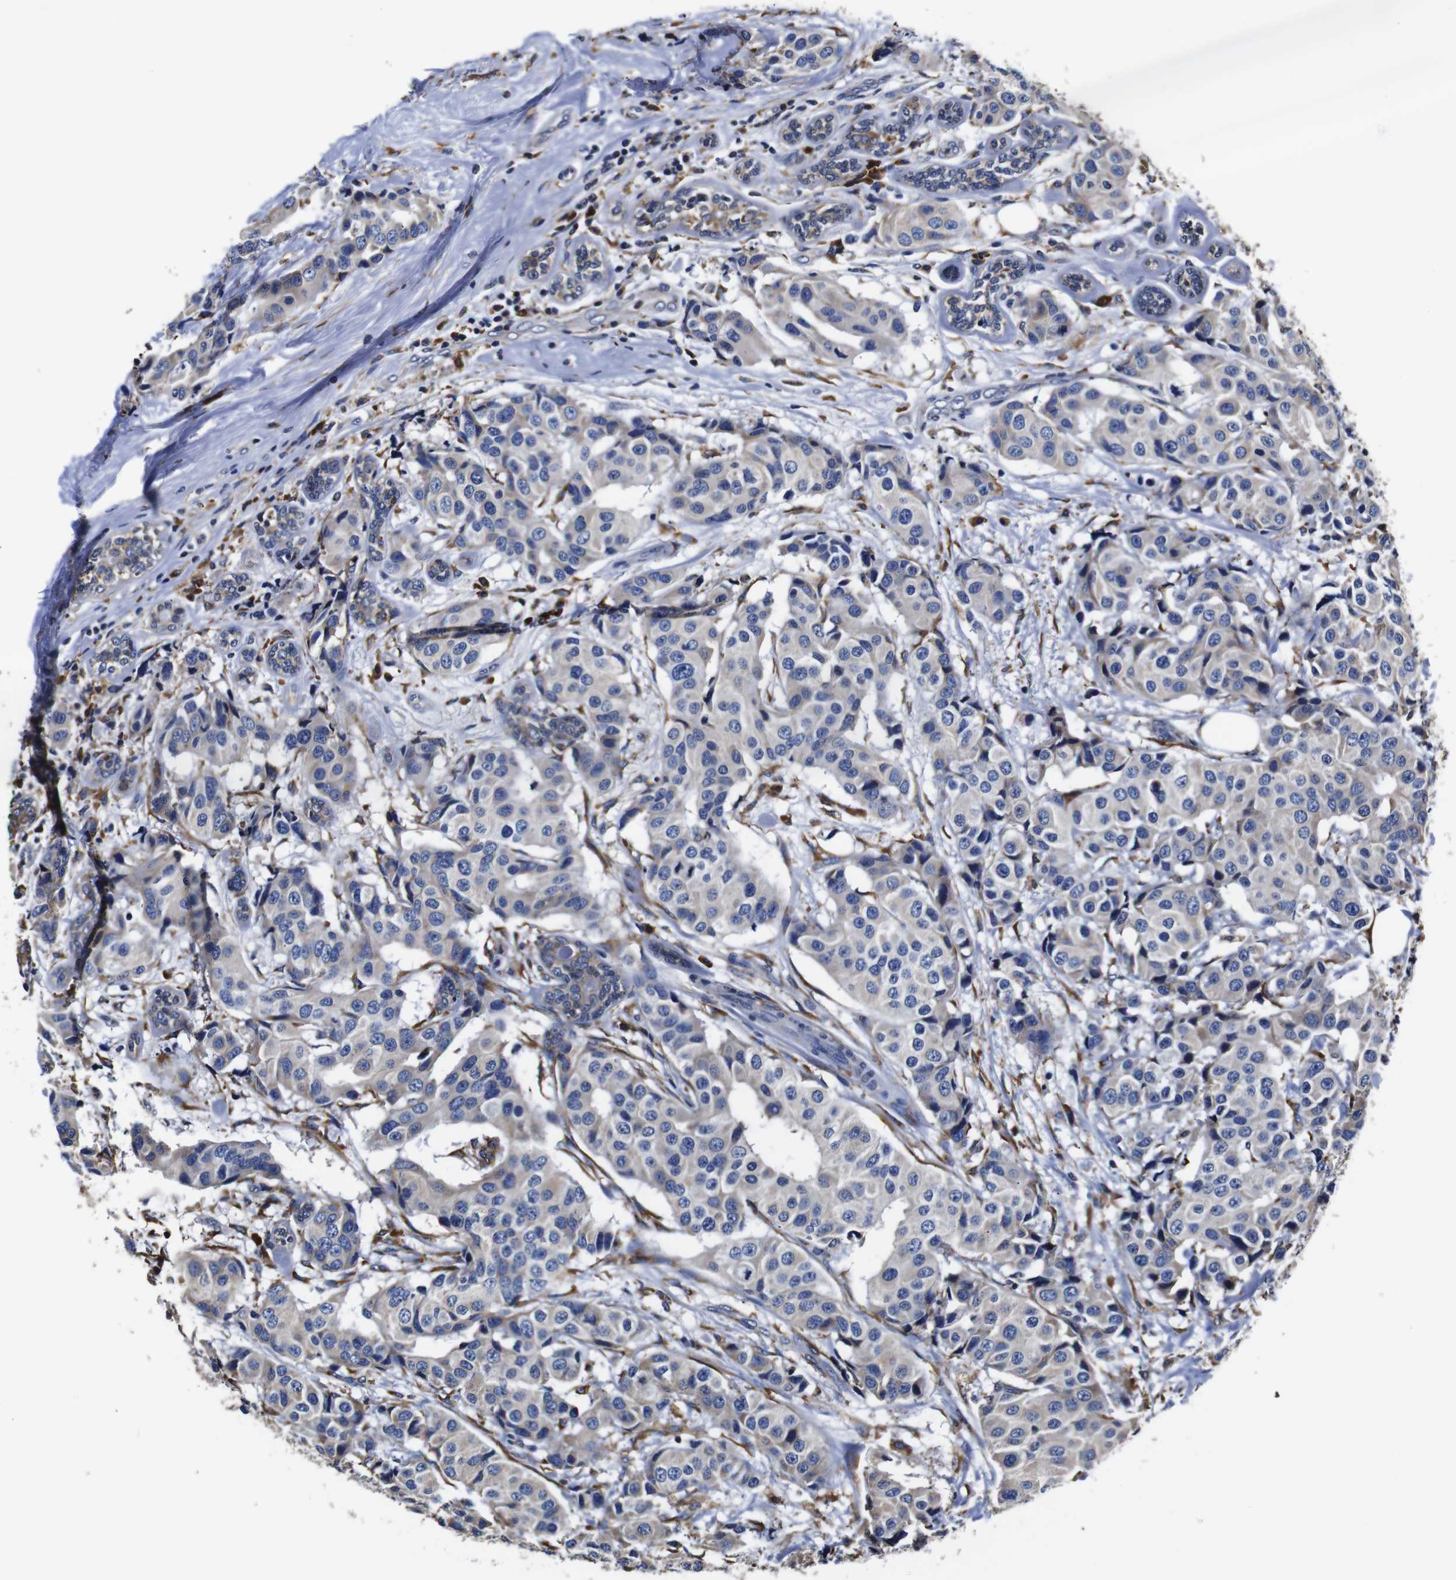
{"staining": {"intensity": "weak", "quantity": "<25%", "location": "cytoplasmic/membranous"}, "tissue": "breast cancer", "cell_type": "Tumor cells", "image_type": "cancer", "snomed": [{"axis": "morphology", "description": "Normal tissue, NOS"}, {"axis": "morphology", "description": "Duct carcinoma"}, {"axis": "topography", "description": "Breast"}], "caption": "Tumor cells show no significant staining in infiltrating ductal carcinoma (breast). (DAB (3,3'-diaminobenzidine) IHC visualized using brightfield microscopy, high magnification).", "gene": "PPIB", "patient": {"sex": "female", "age": 39}}